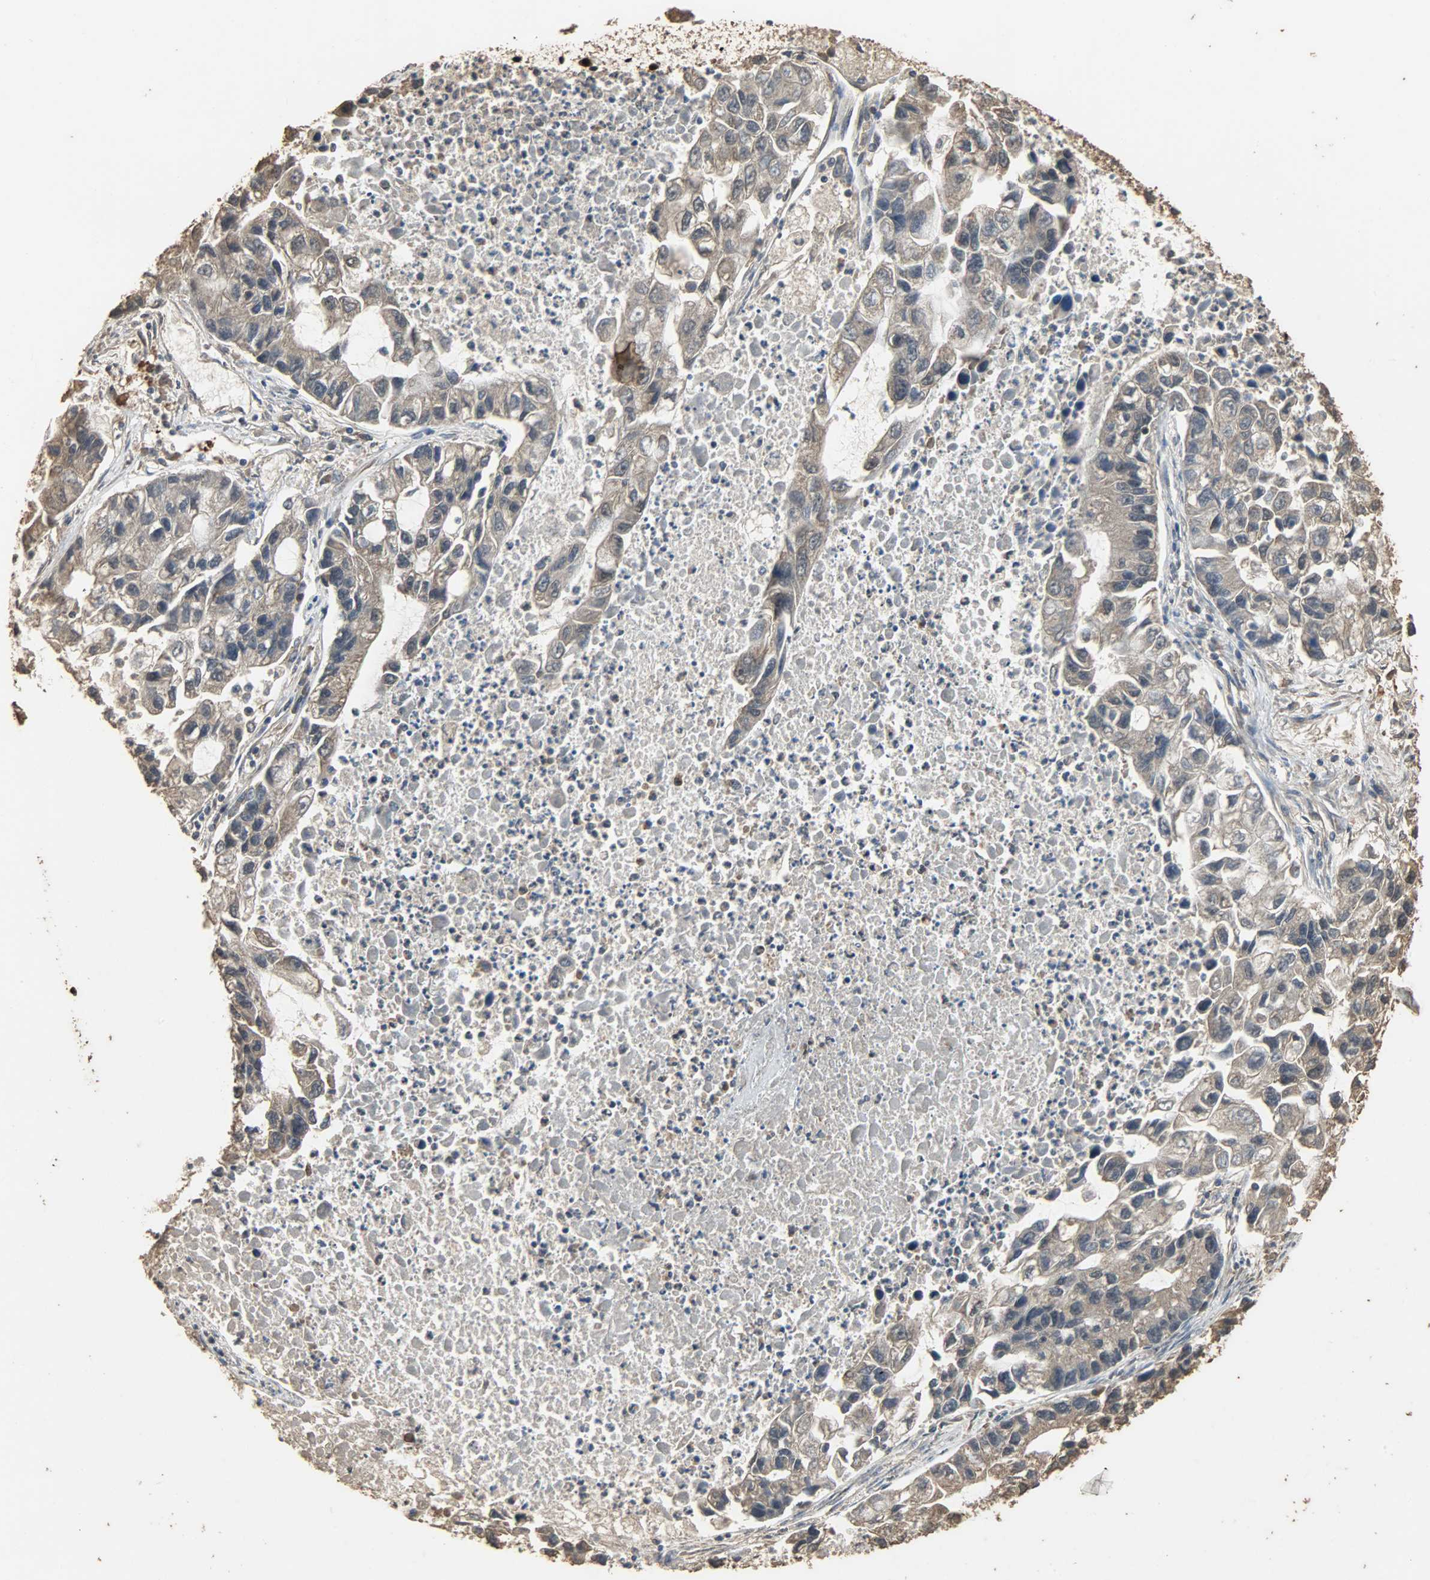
{"staining": {"intensity": "weak", "quantity": ">75%", "location": "cytoplasmic/membranous"}, "tissue": "lung cancer", "cell_type": "Tumor cells", "image_type": "cancer", "snomed": [{"axis": "morphology", "description": "Adenocarcinoma, NOS"}, {"axis": "topography", "description": "Lung"}], "caption": "This photomicrograph reveals immunohistochemistry (IHC) staining of lung cancer, with low weak cytoplasmic/membranous positivity in approximately >75% of tumor cells.", "gene": "CCNT2", "patient": {"sex": "female", "age": 51}}